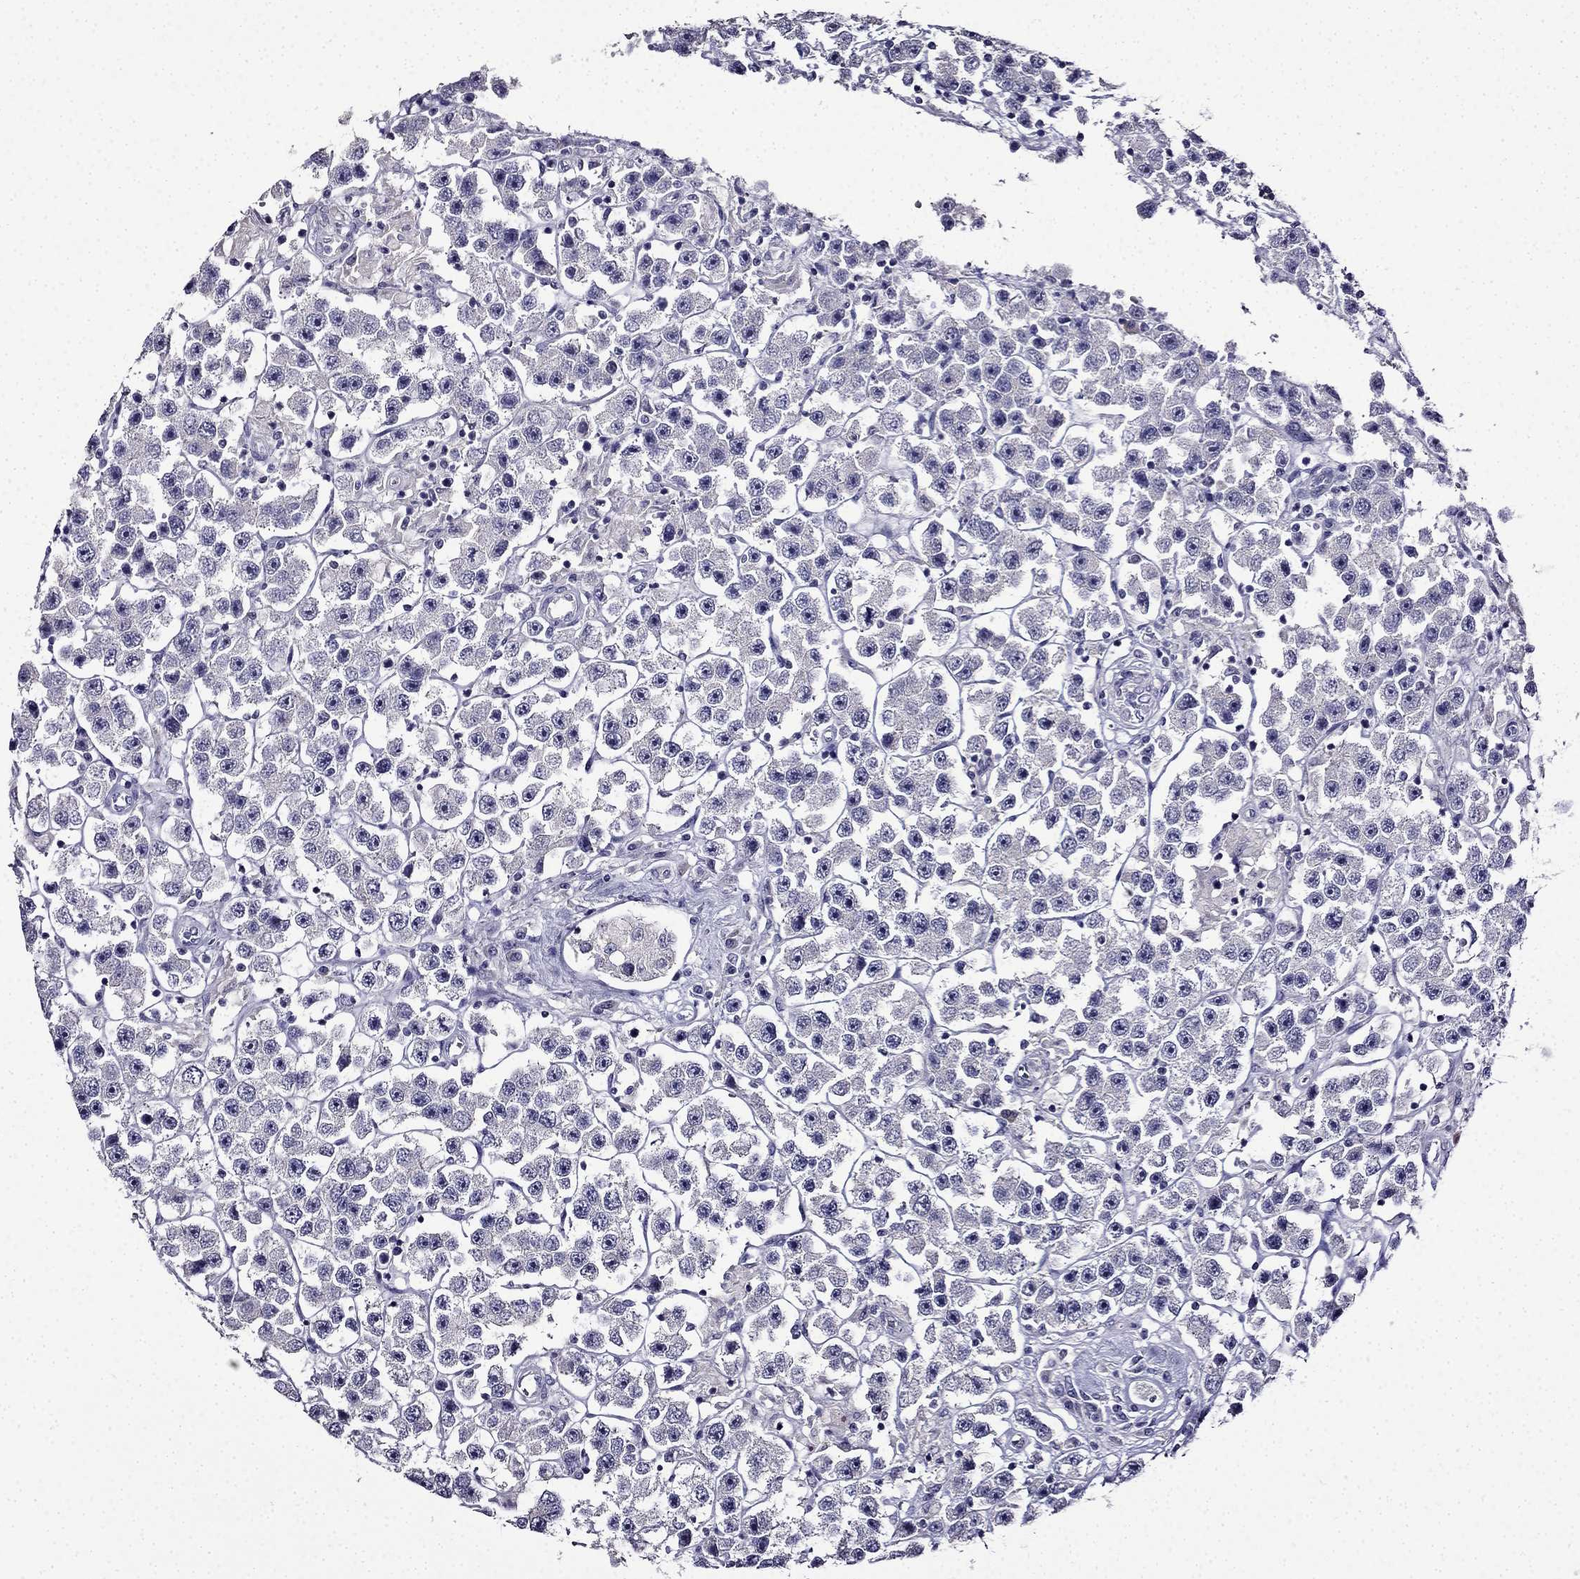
{"staining": {"intensity": "negative", "quantity": "none", "location": "none"}, "tissue": "testis cancer", "cell_type": "Tumor cells", "image_type": "cancer", "snomed": [{"axis": "morphology", "description": "Seminoma, NOS"}, {"axis": "topography", "description": "Testis"}], "caption": "Immunohistochemistry photomicrograph of human seminoma (testis) stained for a protein (brown), which demonstrates no expression in tumor cells.", "gene": "TMEM266", "patient": {"sex": "male", "age": 45}}